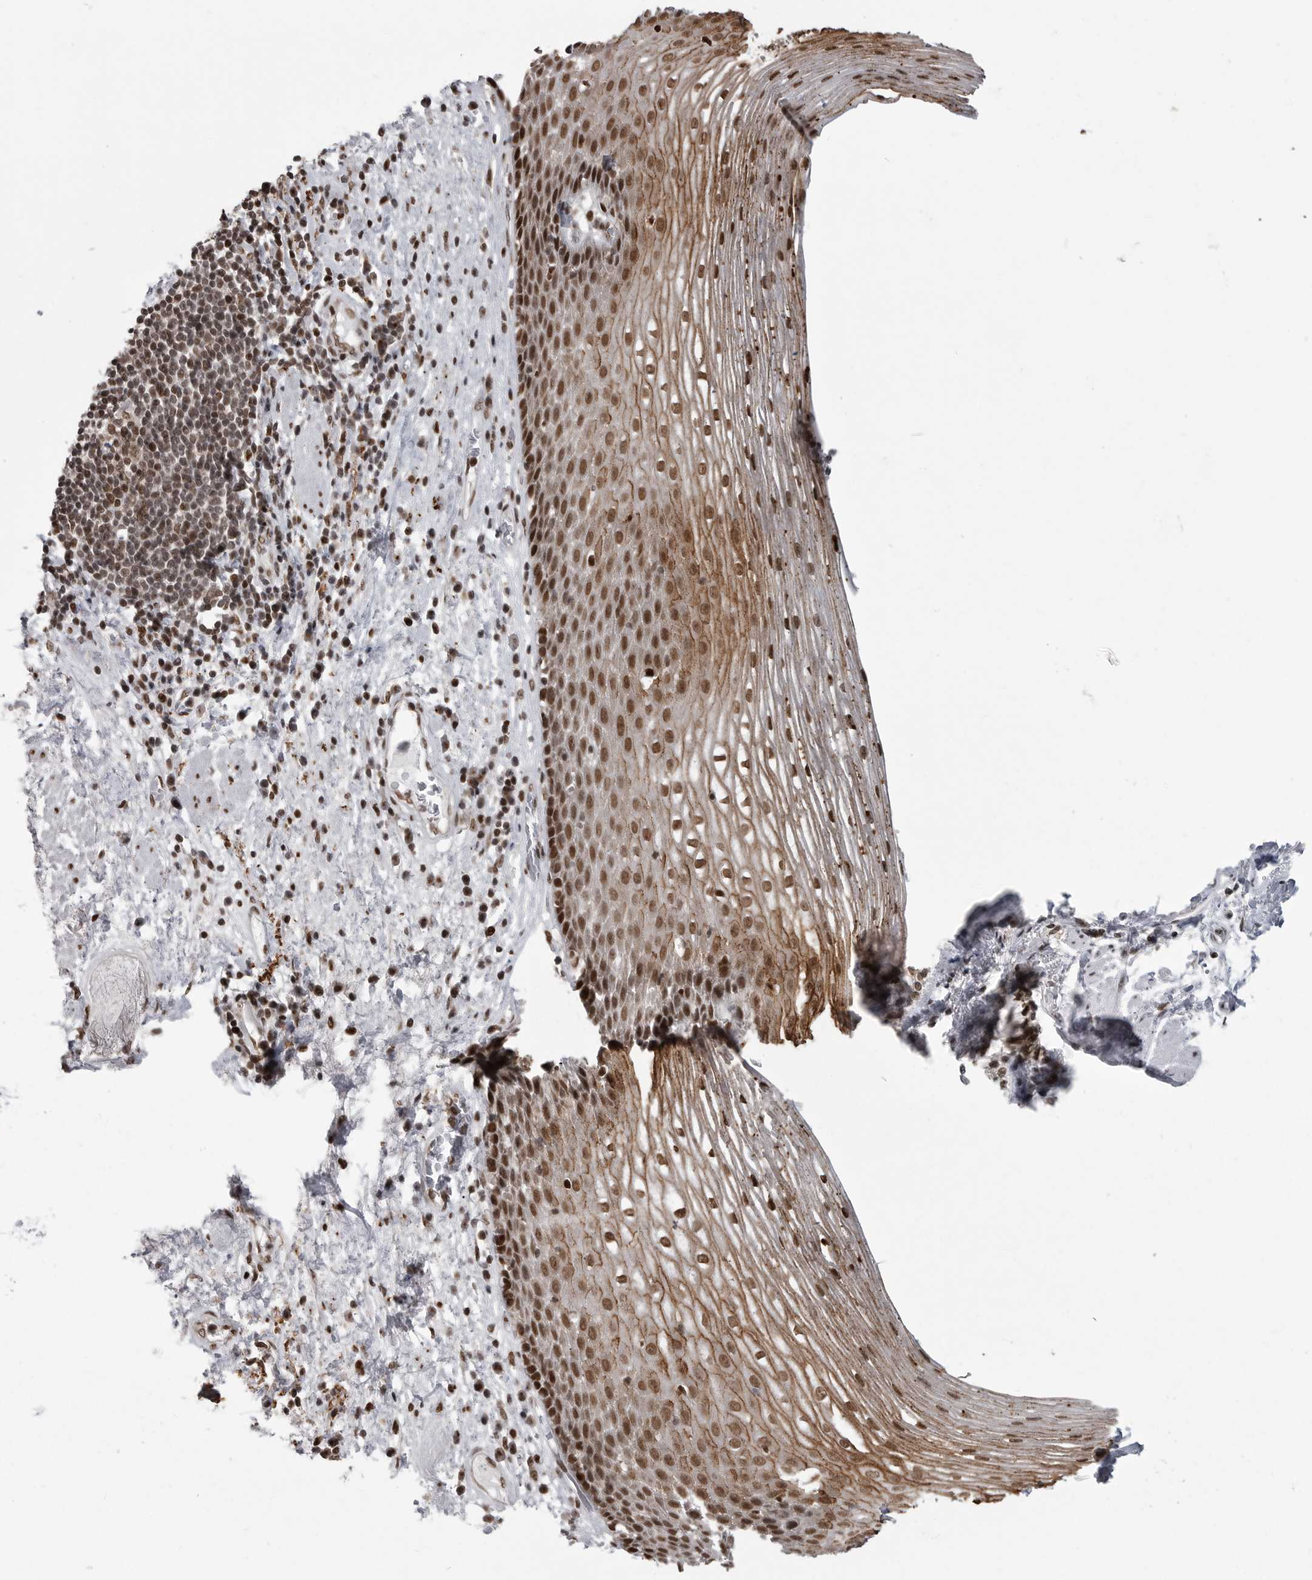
{"staining": {"intensity": "strong", "quantity": ">75%", "location": "cytoplasmic/membranous,nuclear"}, "tissue": "esophagus", "cell_type": "Squamous epithelial cells", "image_type": "normal", "snomed": [{"axis": "morphology", "description": "Normal tissue, NOS"}, {"axis": "morphology", "description": "Adenocarcinoma, NOS"}, {"axis": "topography", "description": "Esophagus"}], "caption": "The histopathology image demonstrates staining of unremarkable esophagus, revealing strong cytoplasmic/membranous,nuclear protein expression (brown color) within squamous epithelial cells.", "gene": "YAF2", "patient": {"sex": "male", "age": 62}}